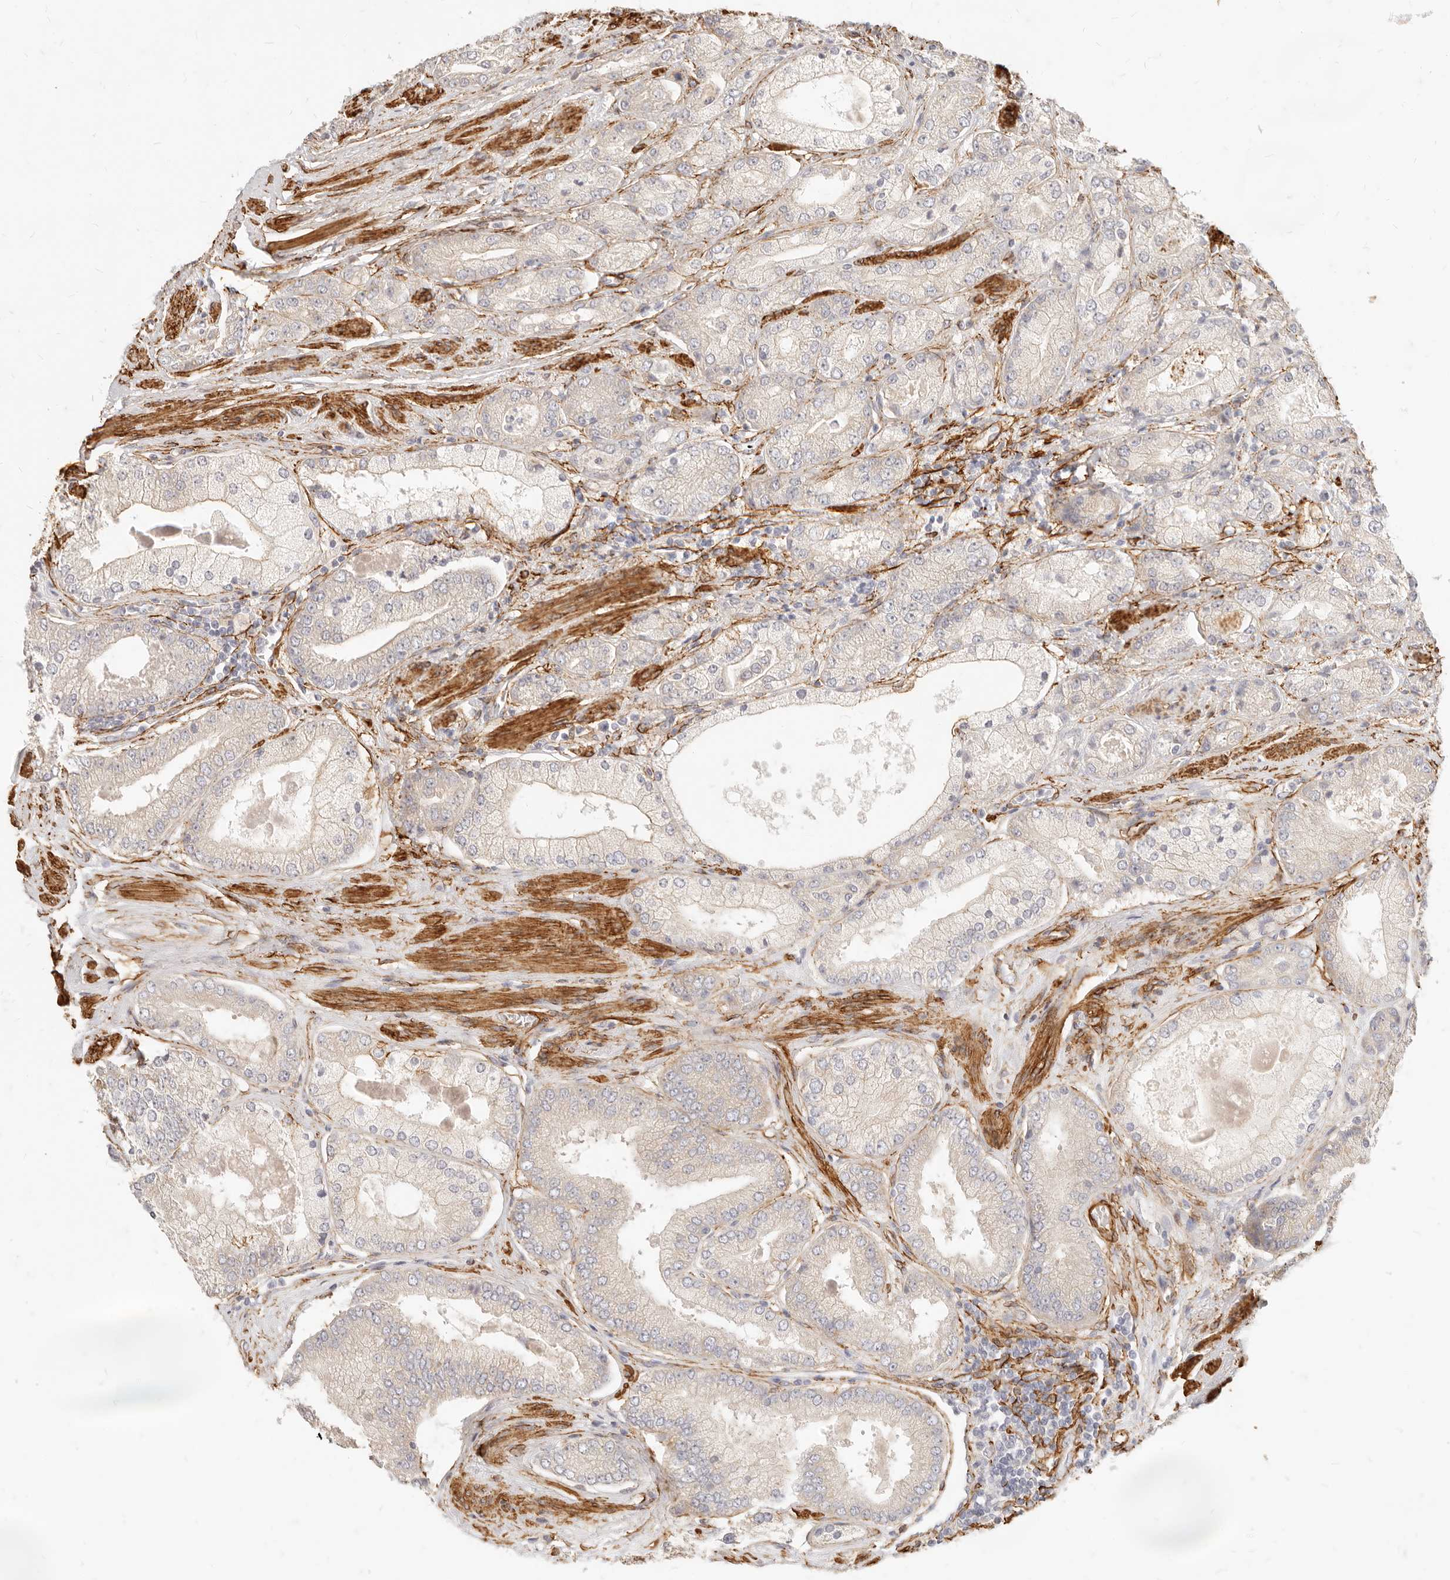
{"staining": {"intensity": "negative", "quantity": "none", "location": "none"}, "tissue": "prostate cancer", "cell_type": "Tumor cells", "image_type": "cancer", "snomed": [{"axis": "morphology", "description": "Adenocarcinoma, High grade"}, {"axis": "topography", "description": "Prostate"}], "caption": "High magnification brightfield microscopy of adenocarcinoma (high-grade) (prostate) stained with DAB (3,3'-diaminobenzidine) (brown) and counterstained with hematoxylin (blue): tumor cells show no significant positivity.", "gene": "TMTC2", "patient": {"sex": "male", "age": 58}}